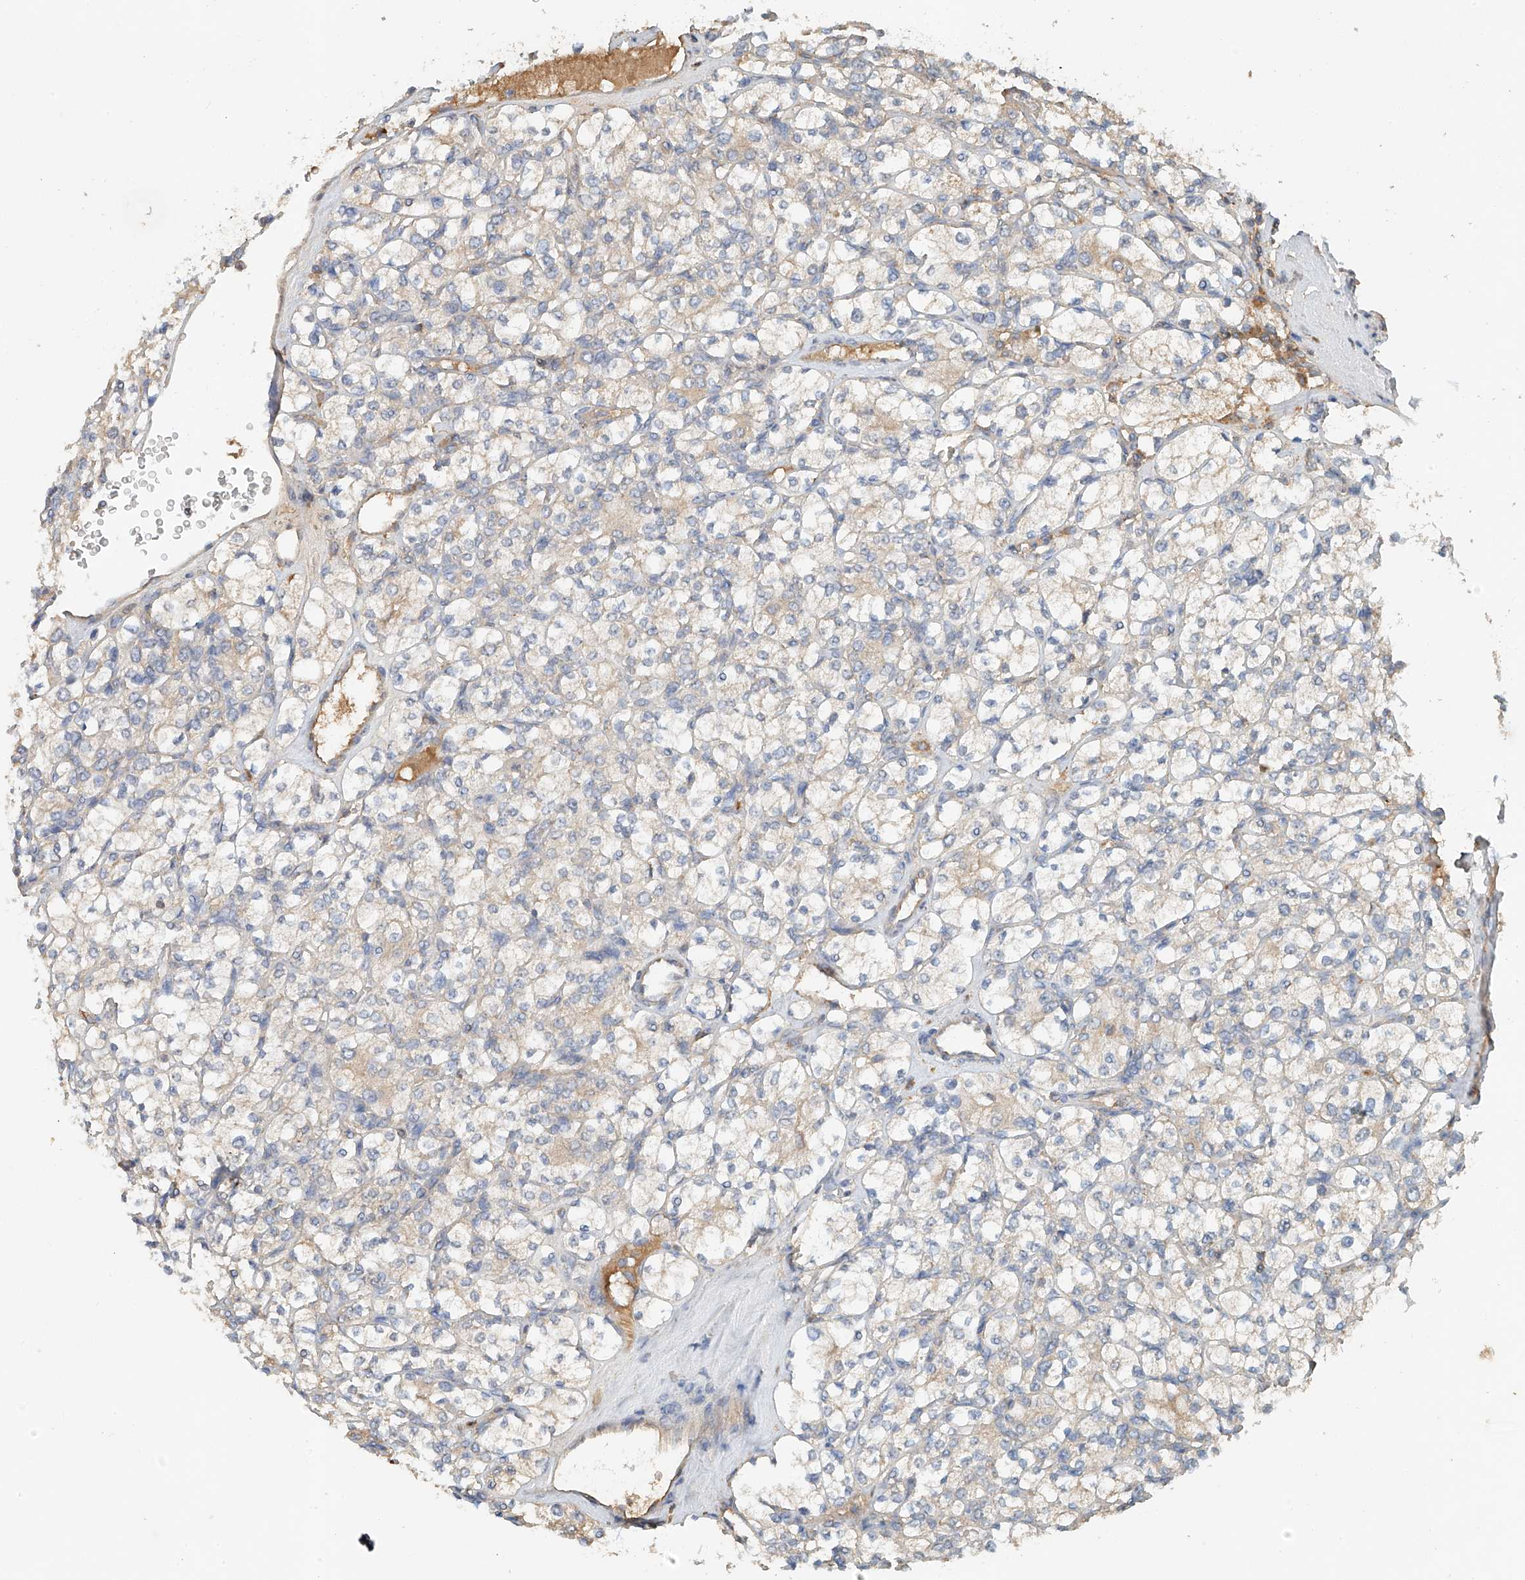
{"staining": {"intensity": "negative", "quantity": "none", "location": "none"}, "tissue": "renal cancer", "cell_type": "Tumor cells", "image_type": "cancer", "snomed": [{"axis": "morphology", "description": "Adenocarcinoma, NOS"}, {"axis": "topography", "description": "Kidney"}], "caption": "There is no significant positivity in tumor cells of renal cancer.", "gene": "GNB1L", "patient": {"sex": "male", "age": 77}}